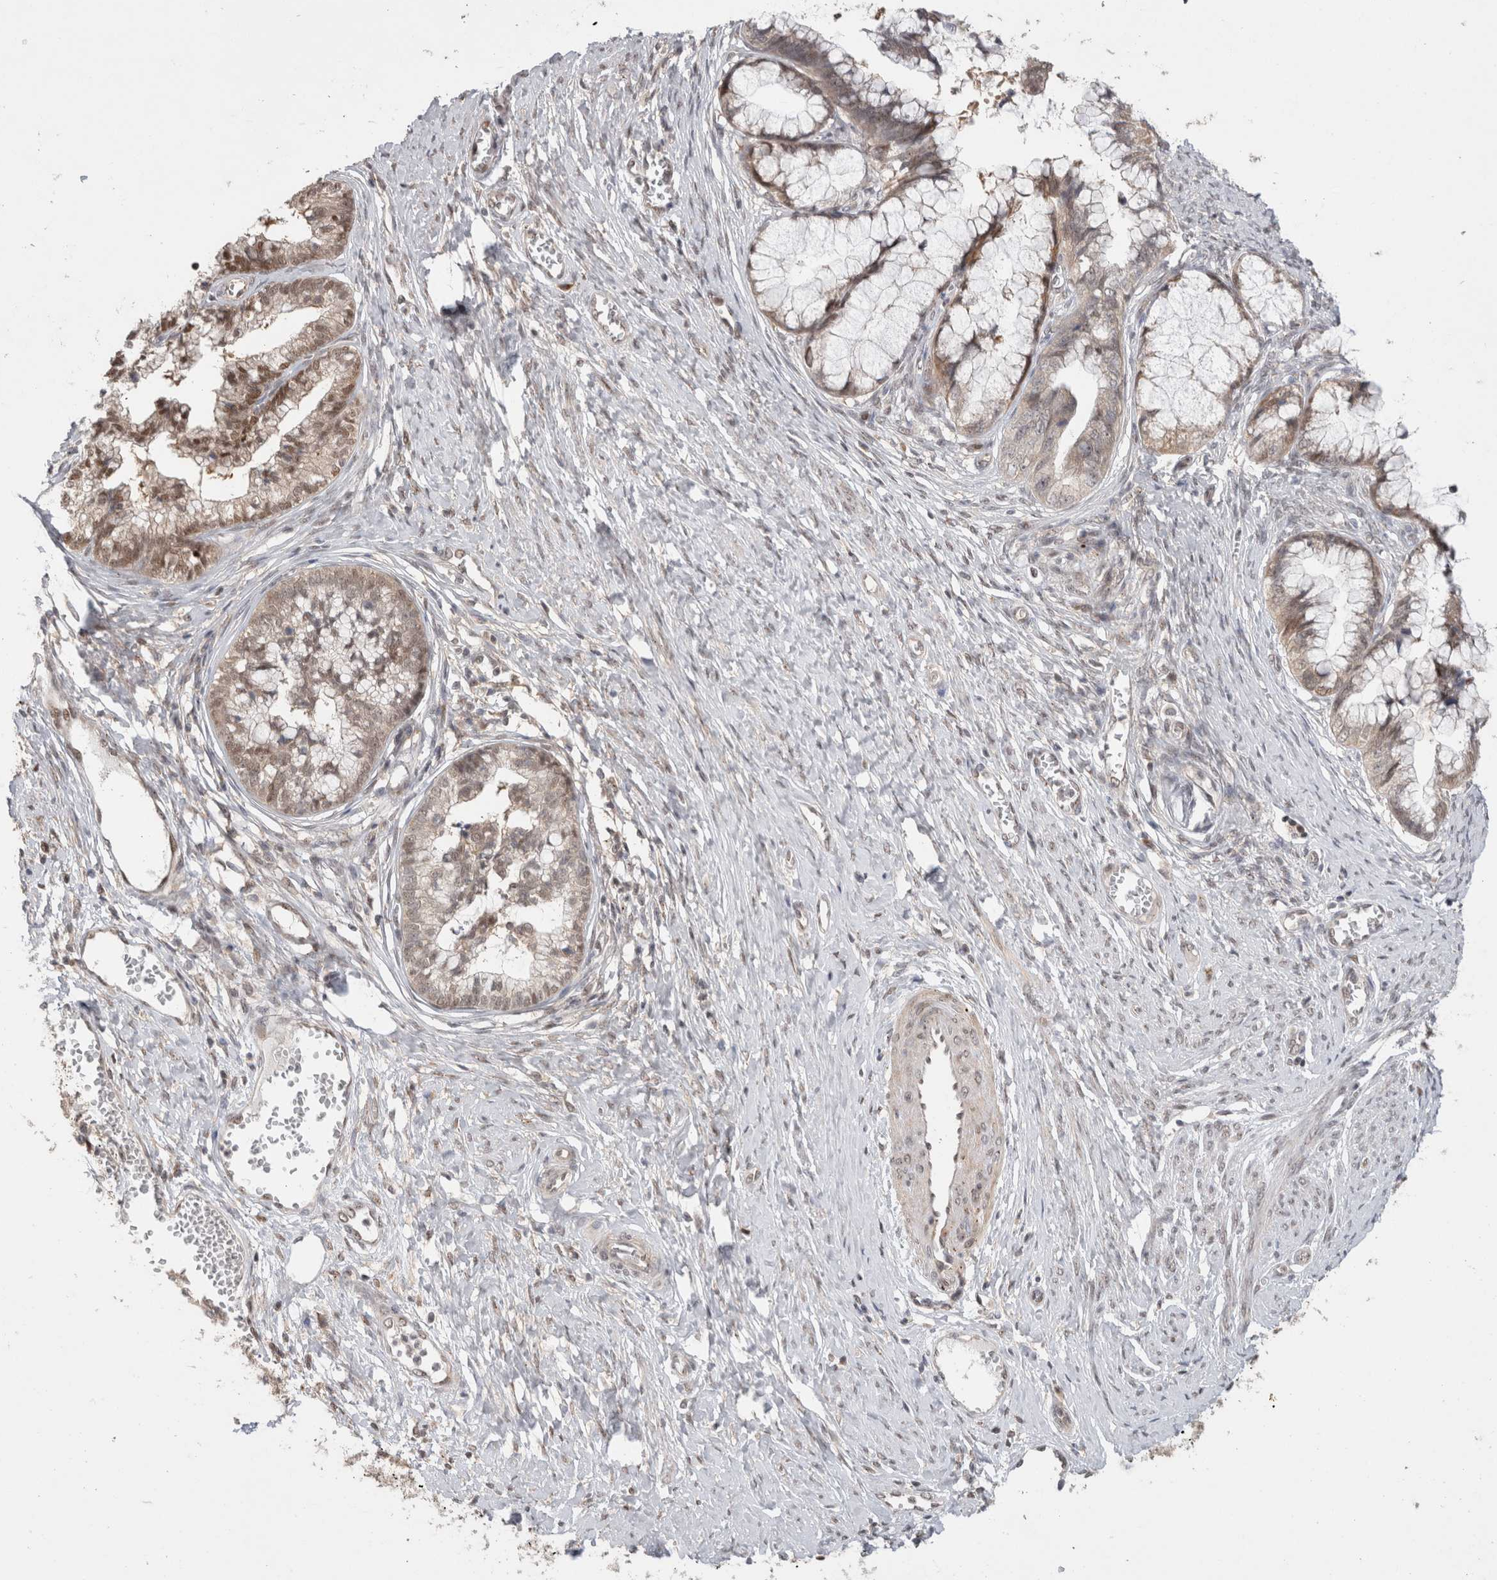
{"staining": {"intensity": "moderate", "quantity": "<25%", "location": "nuclear"}, "tissue": "cervical cancer", "cell_type": "Tumor cells", "image_type": "cancer", "snomed": [{"axis": "morphology", "description": "Adenocarcinoma, NOS"}, {"axis": "topography", "description": "Cervix"}], "caption": "A high-resolution image shows IHC staining of cervical cancer, which exhibits moderate nuclear staining in about <25% of tumor cells.", "gene": "SLC29A1", "patient": {"sex": "female", "age": 44}}